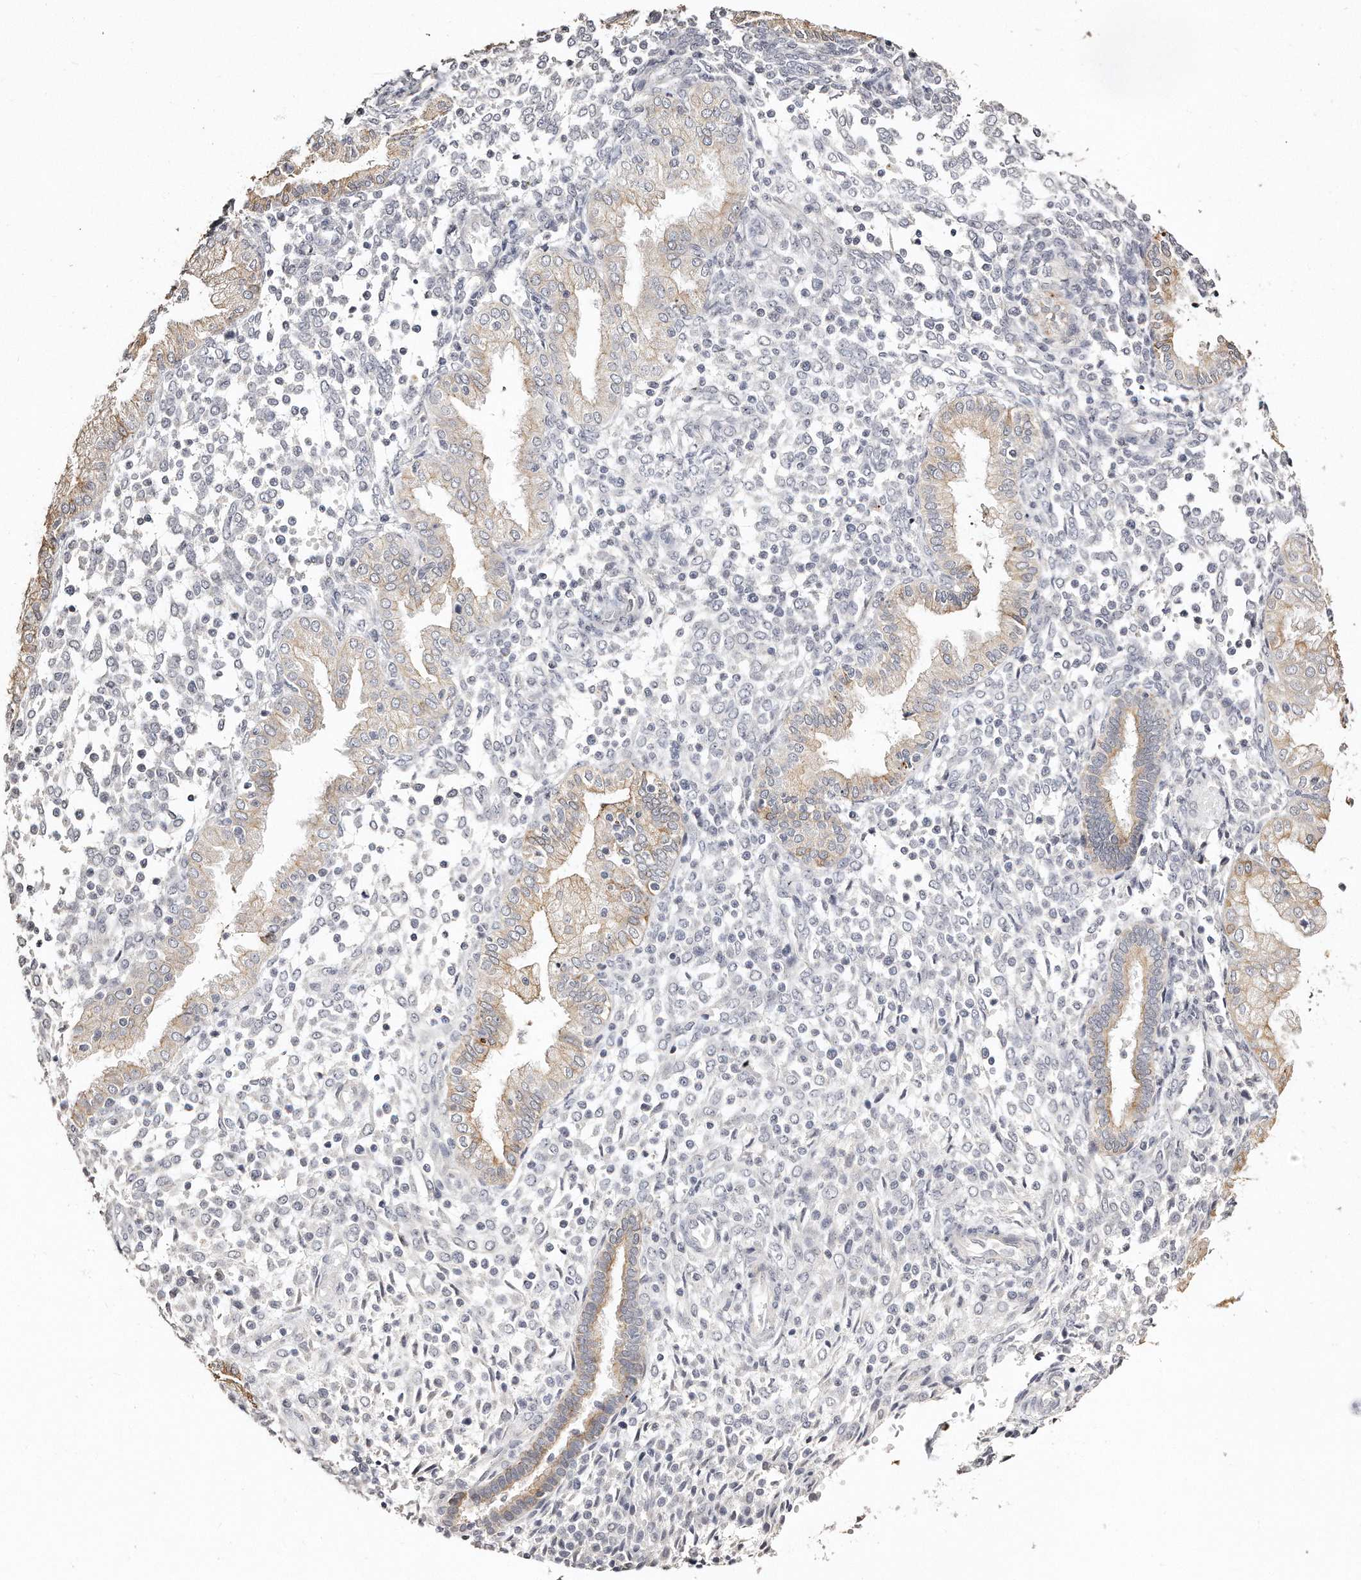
{"staining": {"intensity": "negative", "quantity": "none", "location": "none"}, "tissue": "endometrium", "cell_type": "Cells in endometrial stroma", "image_type": "normal", "snomed": [{"axis": "morphology", "description": "Normal tissue, NOS"}, {"axis": "topography", "description": "Endometrium"}], "caption": "Immunohistochemical staining of unremarkable endometrium reveals no significant expression in cells in endometrial stroma.", "gene": "ZYG11A", "patient": {"sex": "female", "age": 53}}